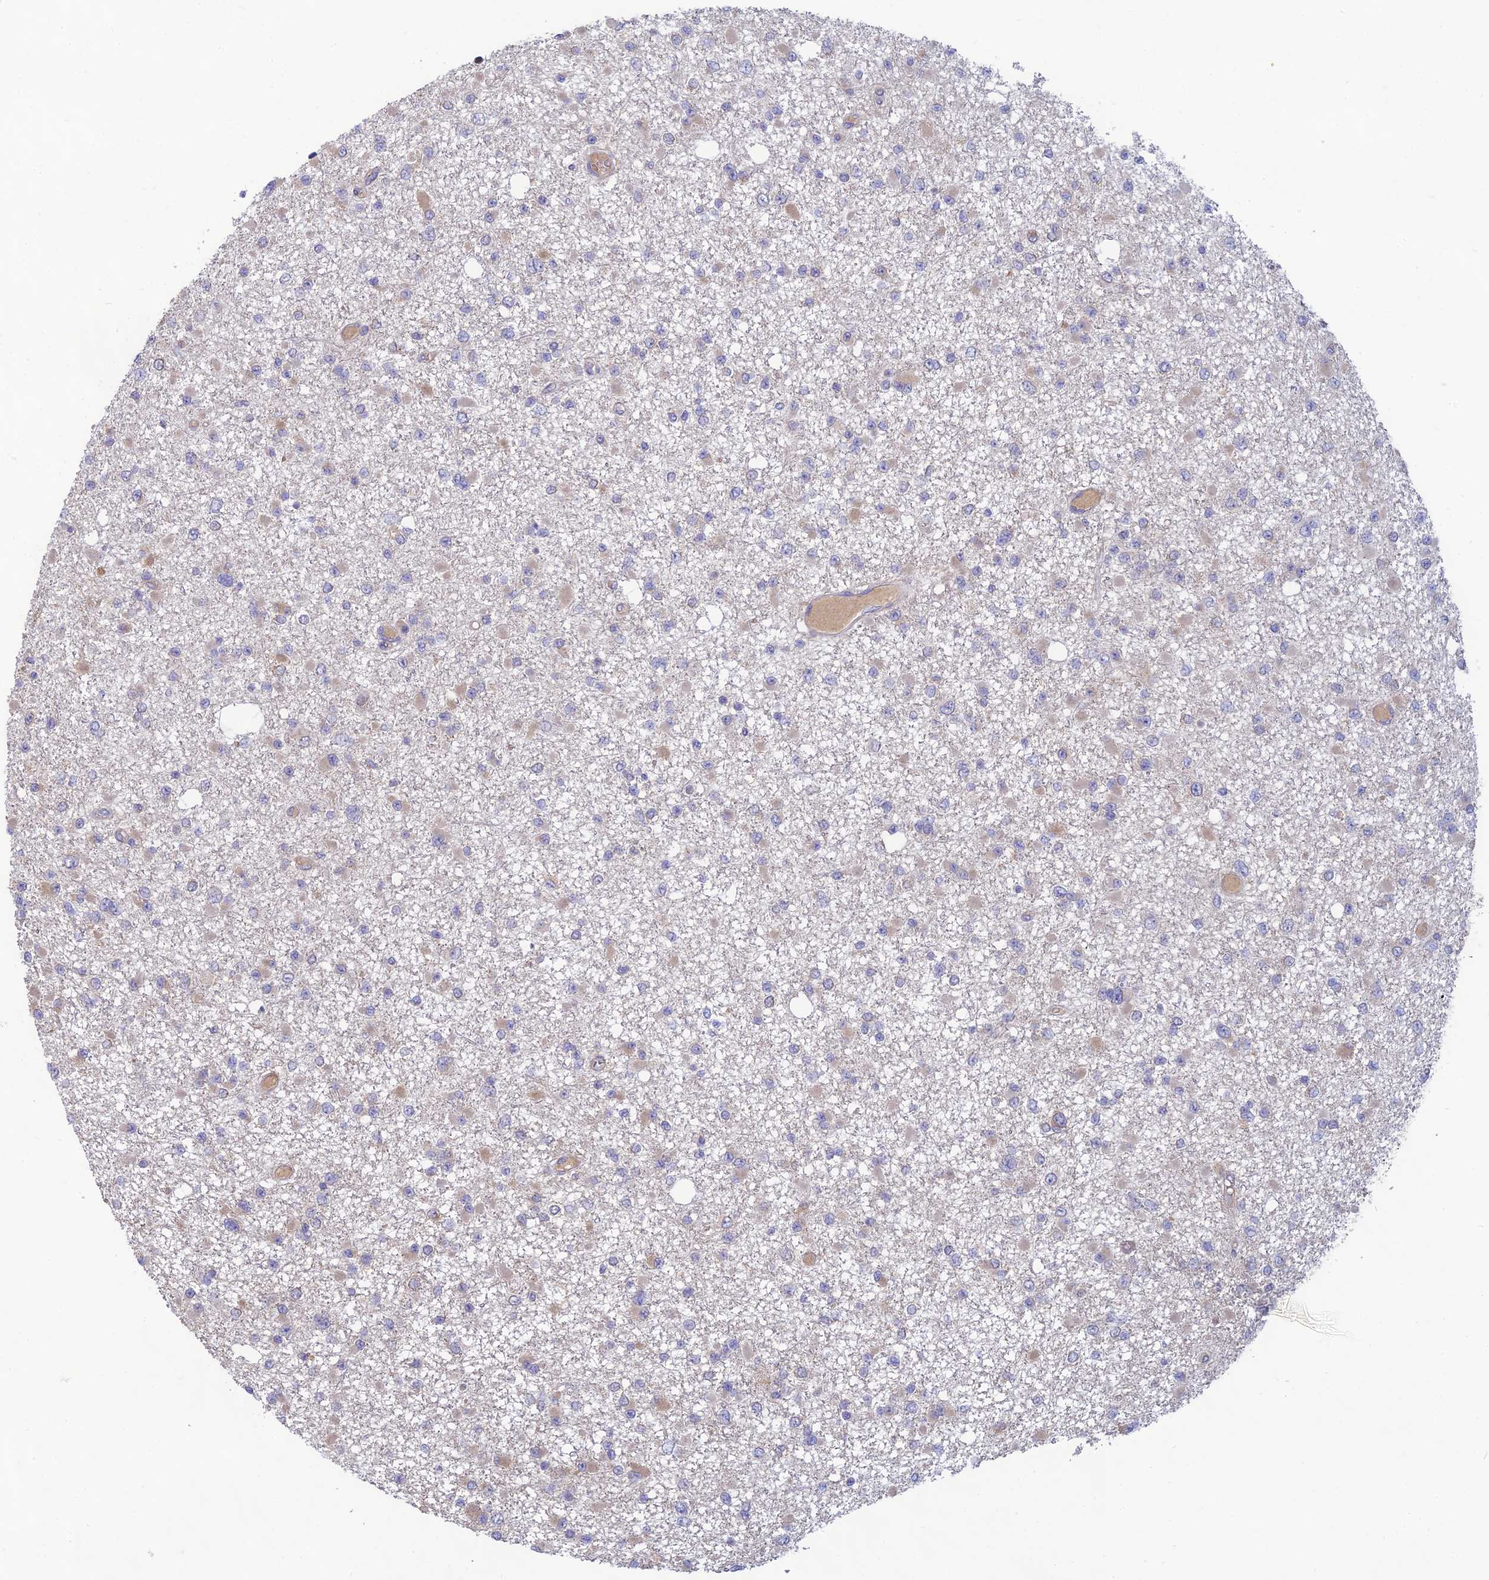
{"staining": {"intensity": "negative", "quantity": "none", "location": "none"}, "tissue": "glioma", "cell_type": "Tumor cells", "image_type": "cancer", "snomed": [{"axis": "morphology", "description": "Glioma, malignant, Low grade"}, {"axis": "topography", "description": "Brain"}], "caption": "There is no significant positivity in tumor cells of glioma.", "gene": "MRNIP", "patient": {"sex": "female", "age": 22}}